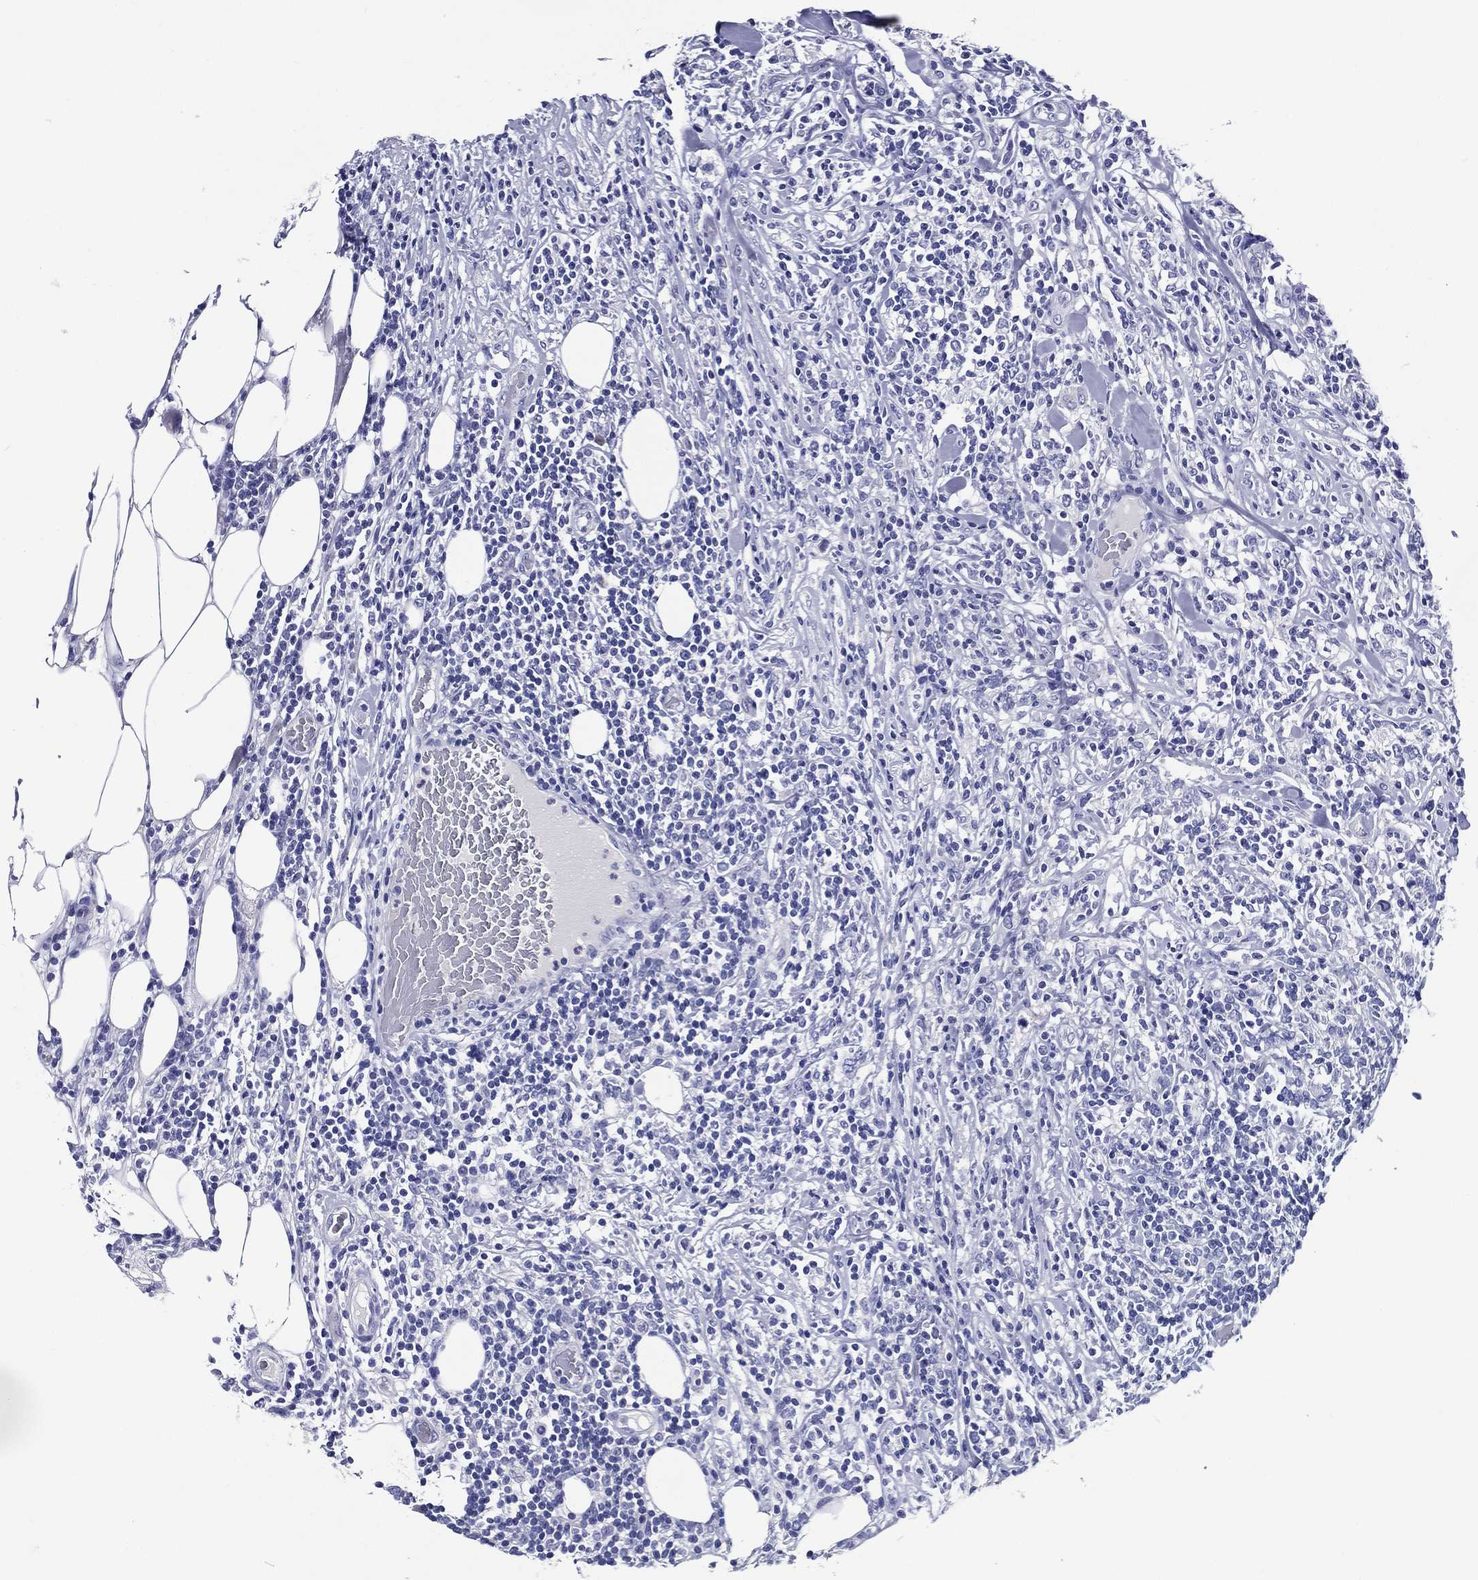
{"staining": {"intensity": "negative", "quantity": "none", "location": "none"}, "tissue": "lymphoma", "cell_type": "Tumor cells", "image_type": "cancer", "snomed": [{"axis": "morphology", "description": "Malignant lymphoma, non-Hodgkin's type, High grade"}, {"axis": "topography", "description": "Lymph node"}], "caption": "Immunohistochemical staining of human malignant lymphoma, non-Hodgkin's type (high-grade) demonstrates no significant positivity in tumor cells.", "gene": "ACE2", "patient": {"sex": "female", "age": 84}}